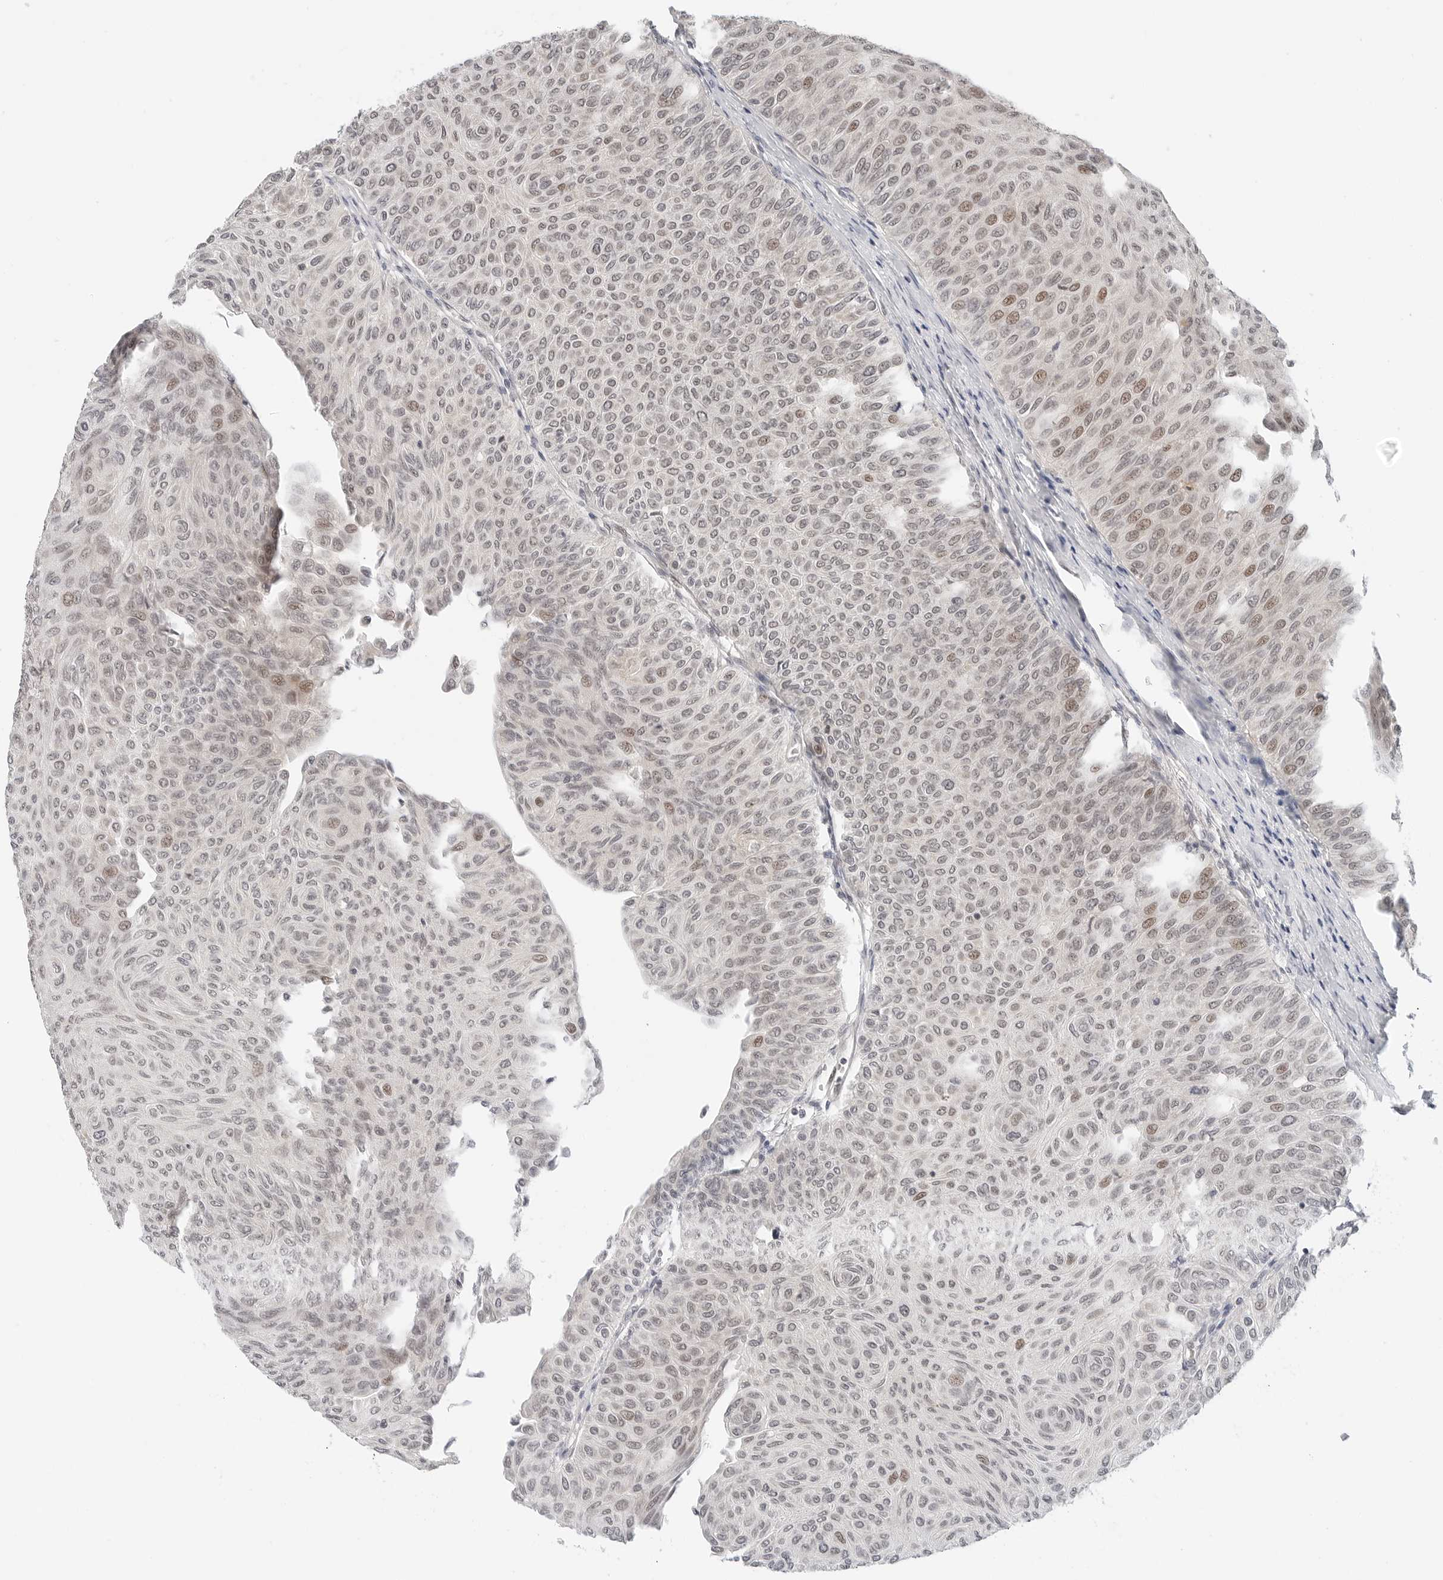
{"staining": {"intensity": "weak", "quantity": ">75%", "location": "nuclear"}, "tissue": "urothelial cancer", "cell_type": "Tumor cells", "image_type": "cancer", "snomed": [{"axis": "morphology", "description": "Urothelial carcinoma, Low grade"}, {"axis": "topography", "description": "Urinary bladder"}], "caption": "Protein staining shows weak nuclear positivity in approximately >75% of tumor cells in urothelial cancer. Nuclei are stained in blue.", "gene": "TSEN2", "patient": {"sex": "male", "age": 78}}